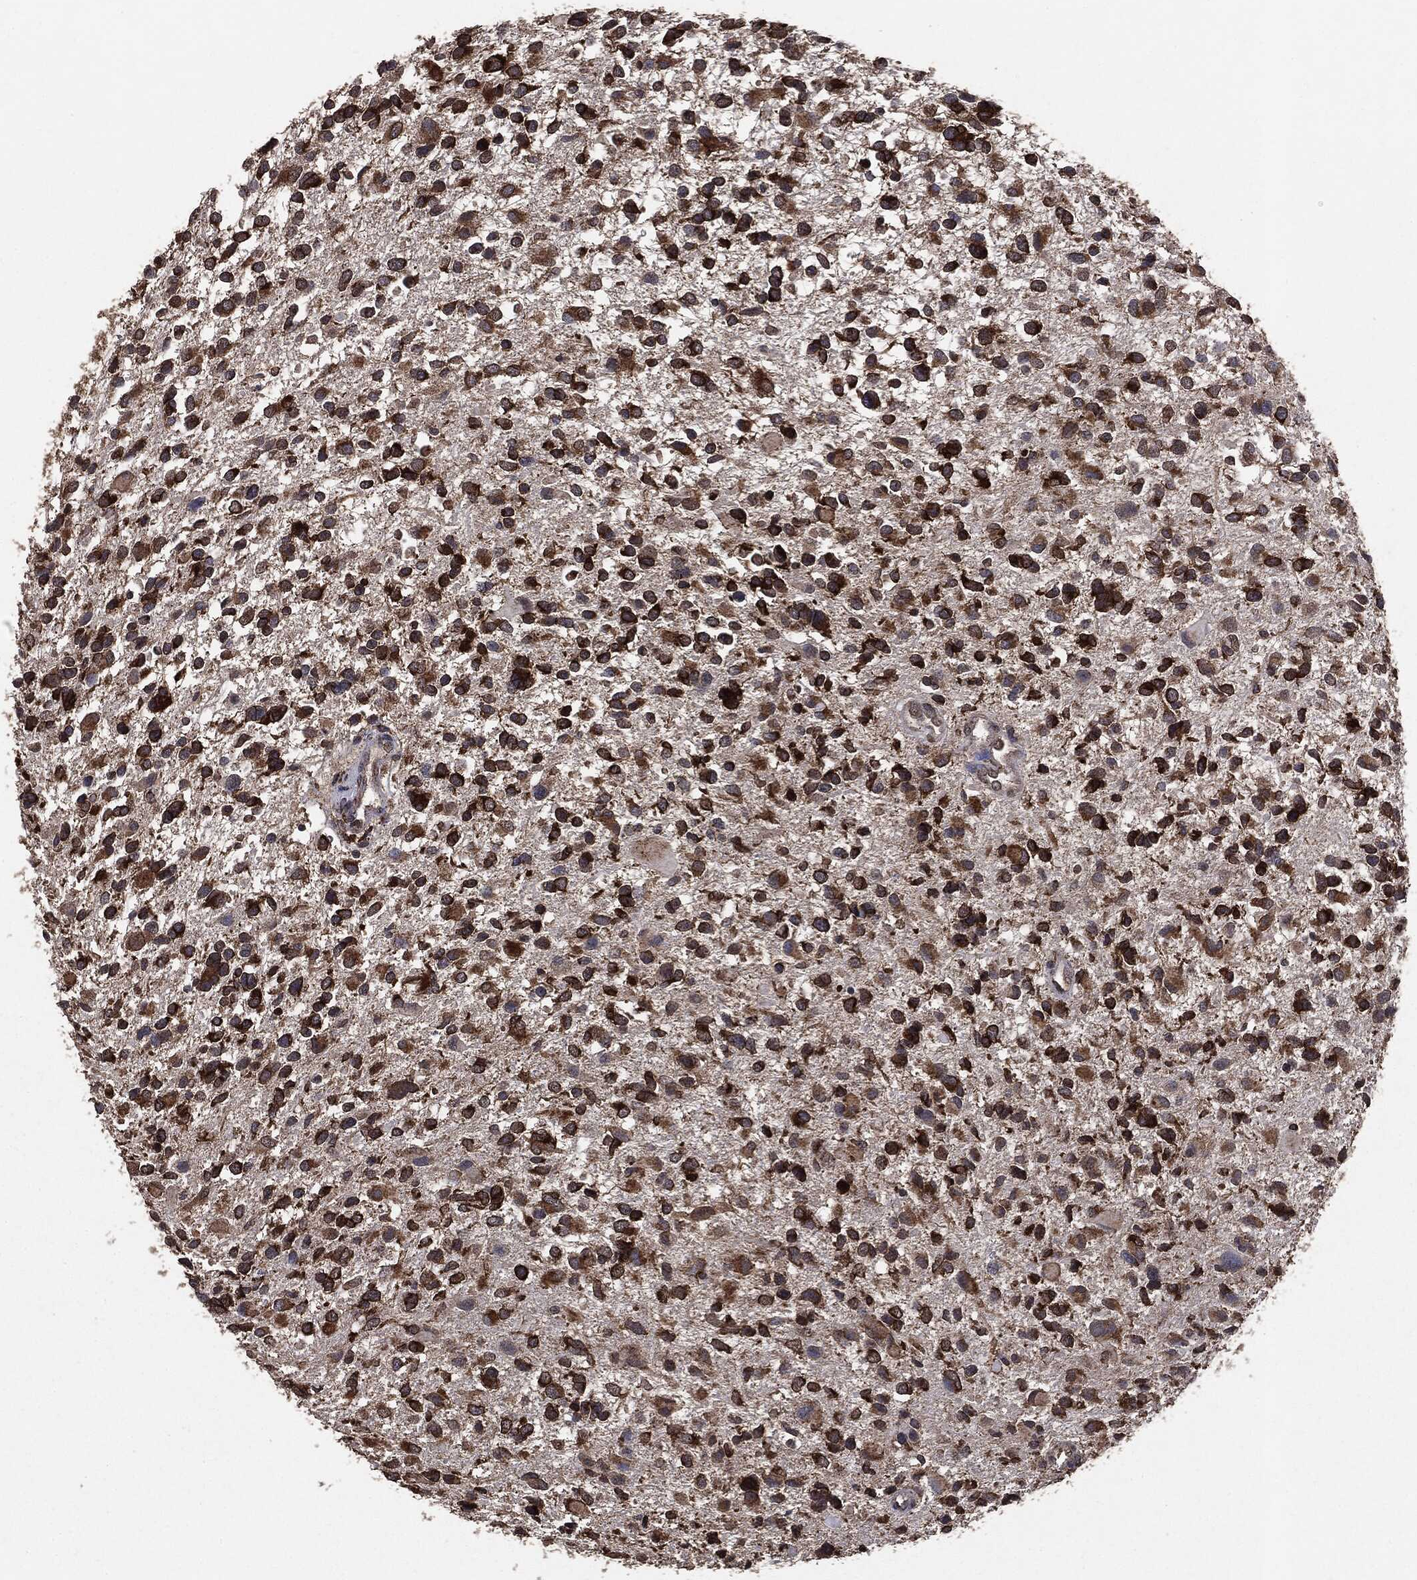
{"staining": {"intensity": "strong", "quantity": ">75%", "location": "cytoplasmic/membranous"}, "tissue": "glioma", "cell_type": "Tumor cells", "image_type": "cancer", "snomed": [{"axis": "morphology", "description": "Glioma, malignant, Low grade"}, {"axis": "topography", "description": "Brain"}], "caption": "Immunohistochemical staining of glioma exhibits high levels of strong cytoplasmic/membranous expression in approximately >75% of tumor cells. The protein is shown in brown color, while the nuclei are stained blue.", "gene": "MTOR", "patient": {"sex": "female", "age": 32}}